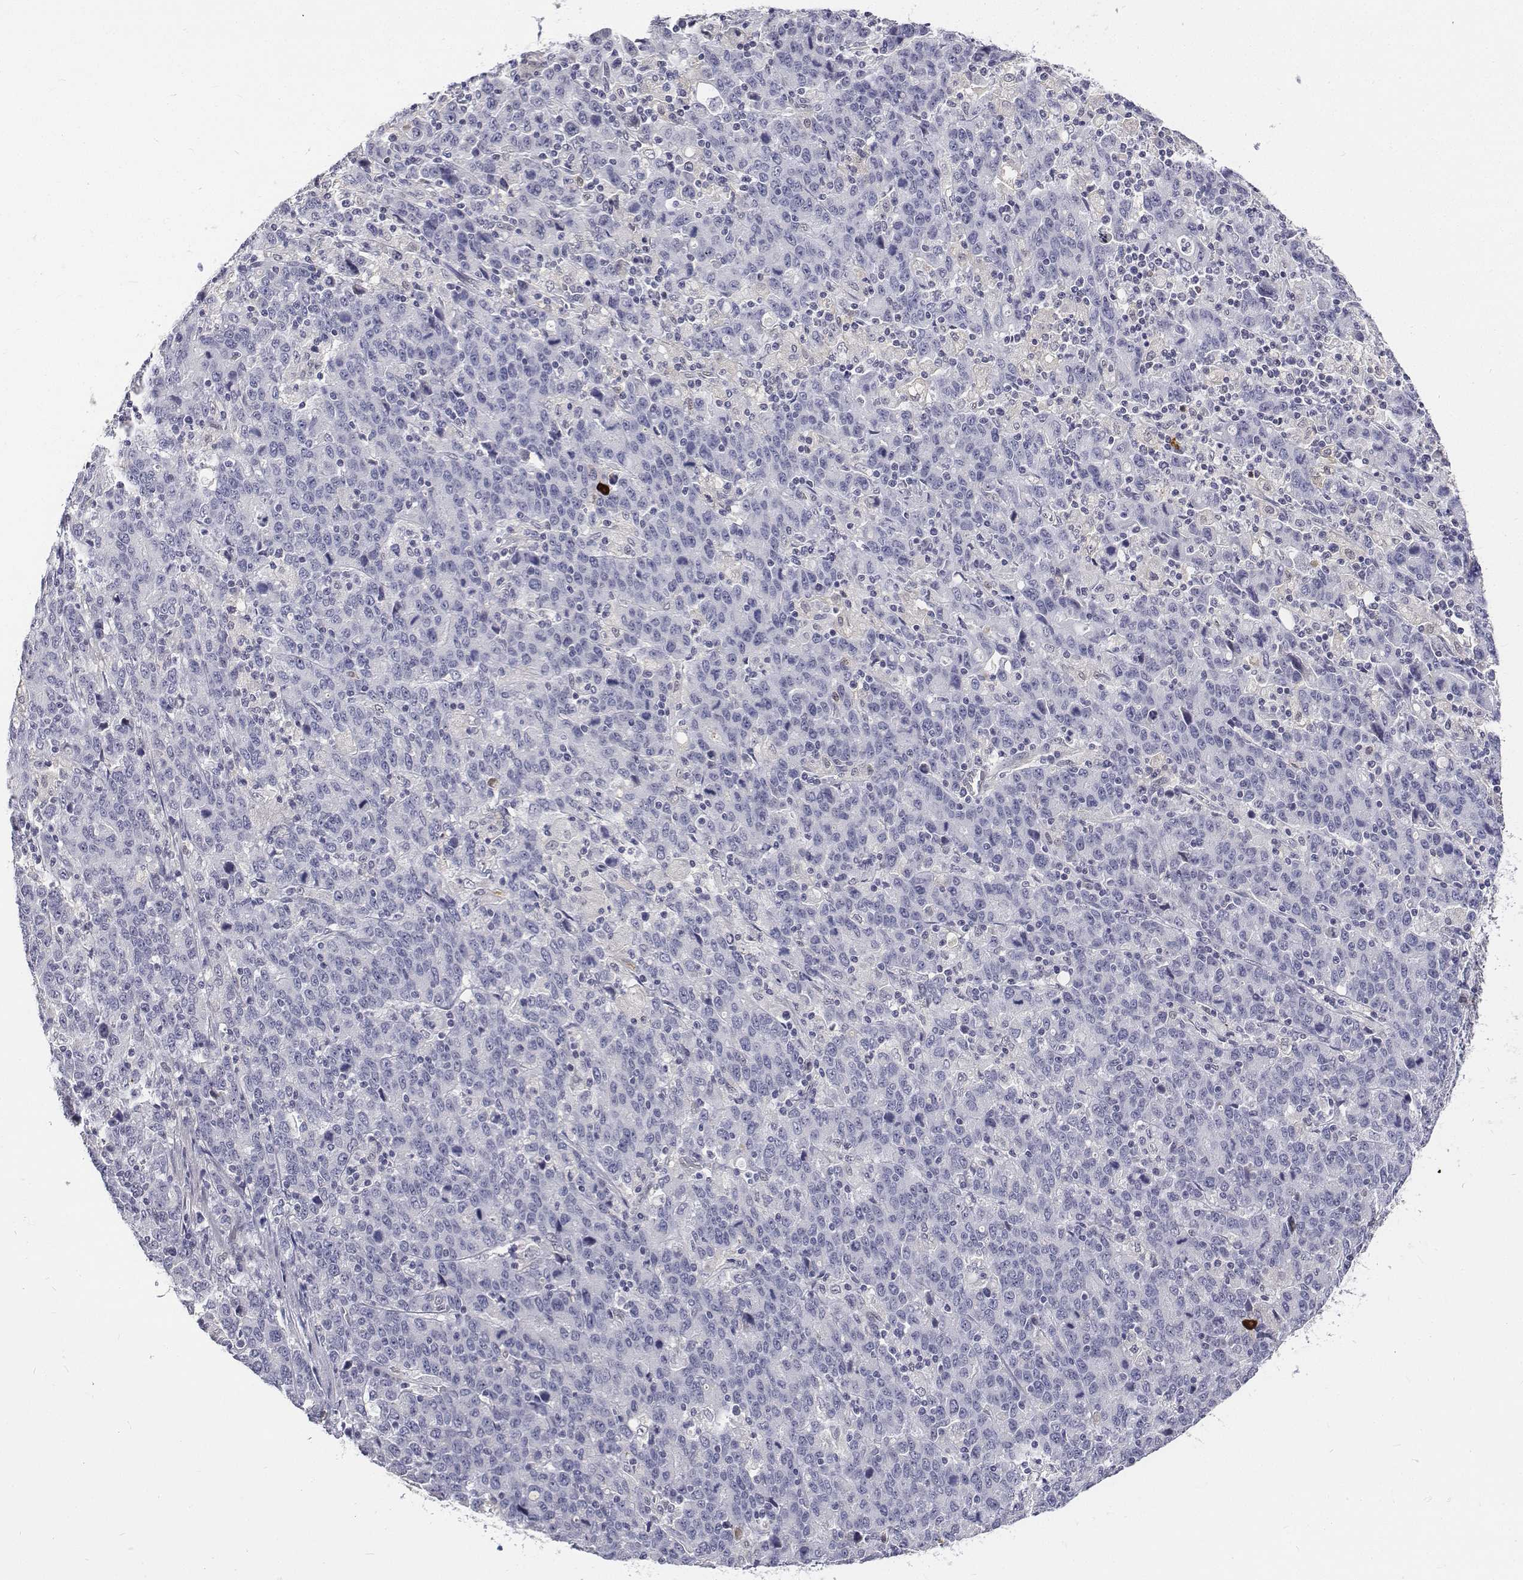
{"staining": {"intensity": "negative", "quantity": "none", "location": "none"}, "tissue": "stomach cancer", "cell_type": "Tumor cells", "image_type": "cancer", "snomed": [{"axis": "morphology", "description": "Adenocarcinoma, NOS"}, {"axis": "topography", "description": "Stomach, upper"}], "caption": "Micrograph shows no significant protein expression in tumor cells of adenocarcinoma (stomach).", "gene": "ATRX", "patient": {"sex": "male", "age": 69}}